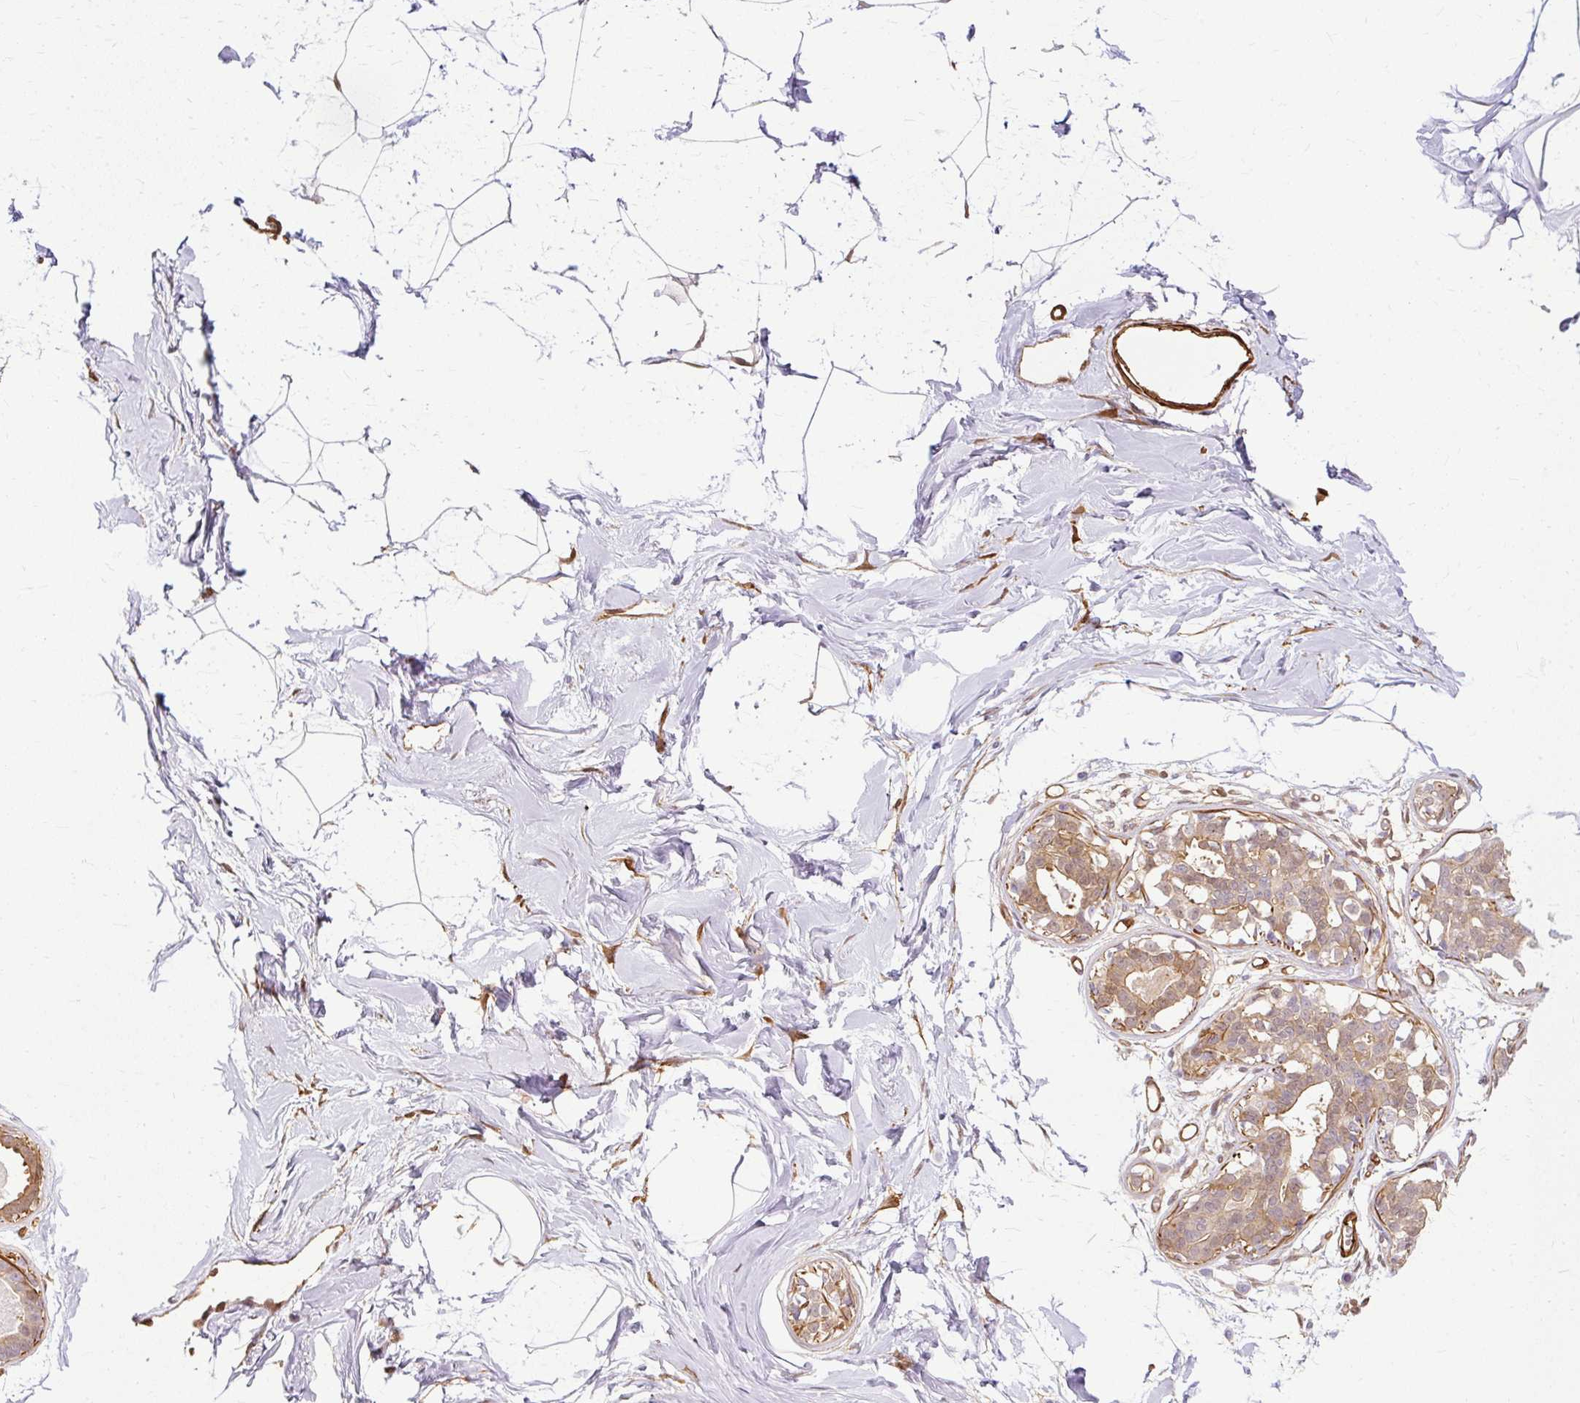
{"staining": {"intensity": "negative", "quantity": "none", "location": "none"}, "tissue": "breast", "cell_type": "Adipocytes", "image_type": "normal", "snomed": [{"axis": "morphology", "description": "Normal tissue, NOS"}, {"axis": "topography", "description": "Breast"}], "caption": "IHC of unremarkable human breast displays no positivity in adipocytes. The staining is performed using DAB brown chromogen with nuclei counter-stained in using hematoxylin.", "gene": "CNN3", "patient": {"sex": "female", "age": 45}}